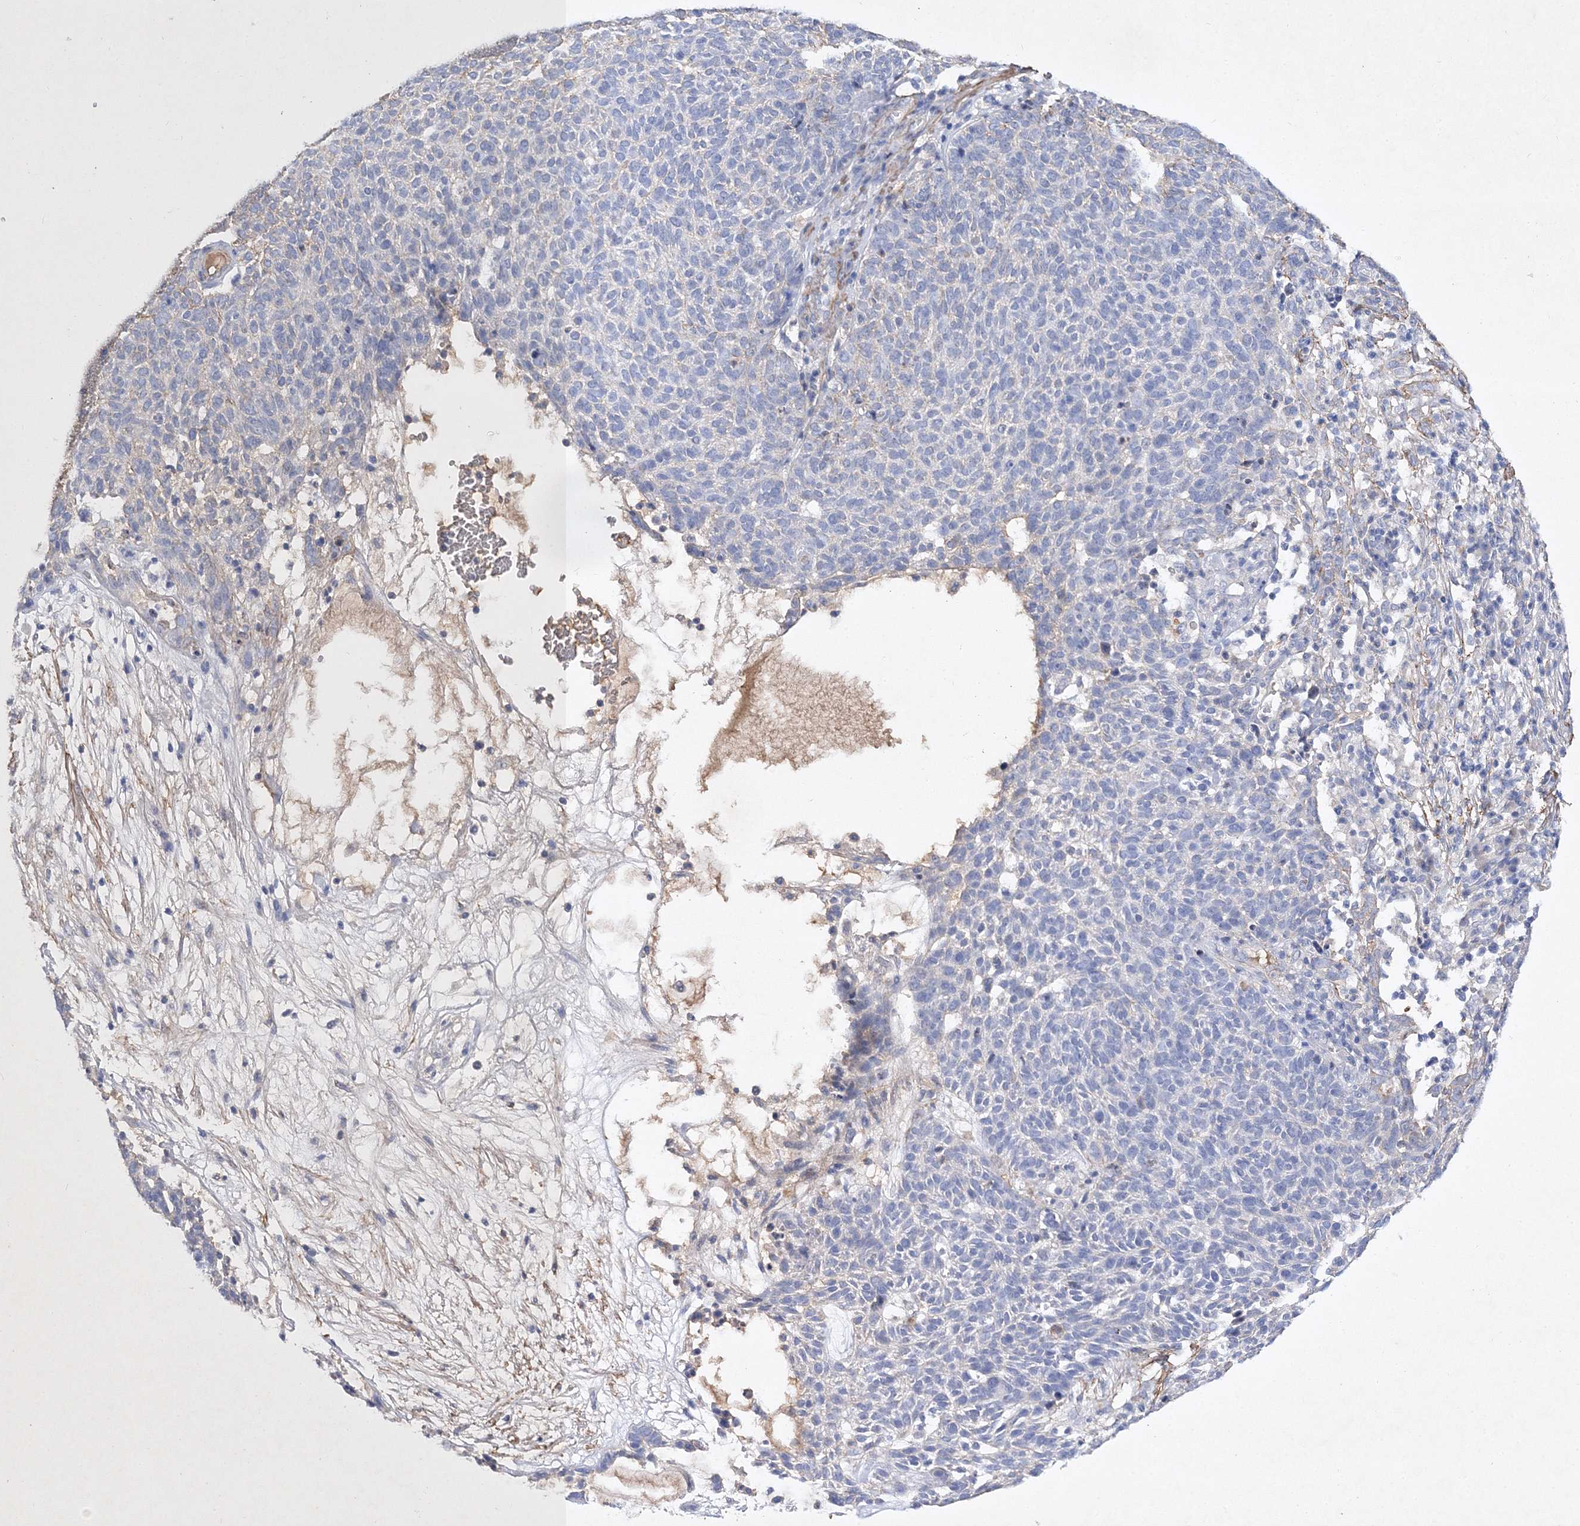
{"staining": {"intensity": "negative", "quantity": "none", "location": "none"}, "tissue": "skin cancer", "cell_type": "Tumor cells", "image_type": "cancer", "snomed": [{"axis": "morphology", "description": "Squamous cell carcinoma, NOS"}, {"axis": "topography", "description": "Skin"}], "caption": "This is an immunohistochemistry micrograph of skin cancer (squamous cell carcinoma). There is no expression in tumor cells.", "gene": "RTN2", "patient": {"sex": "female", "age": 90}}